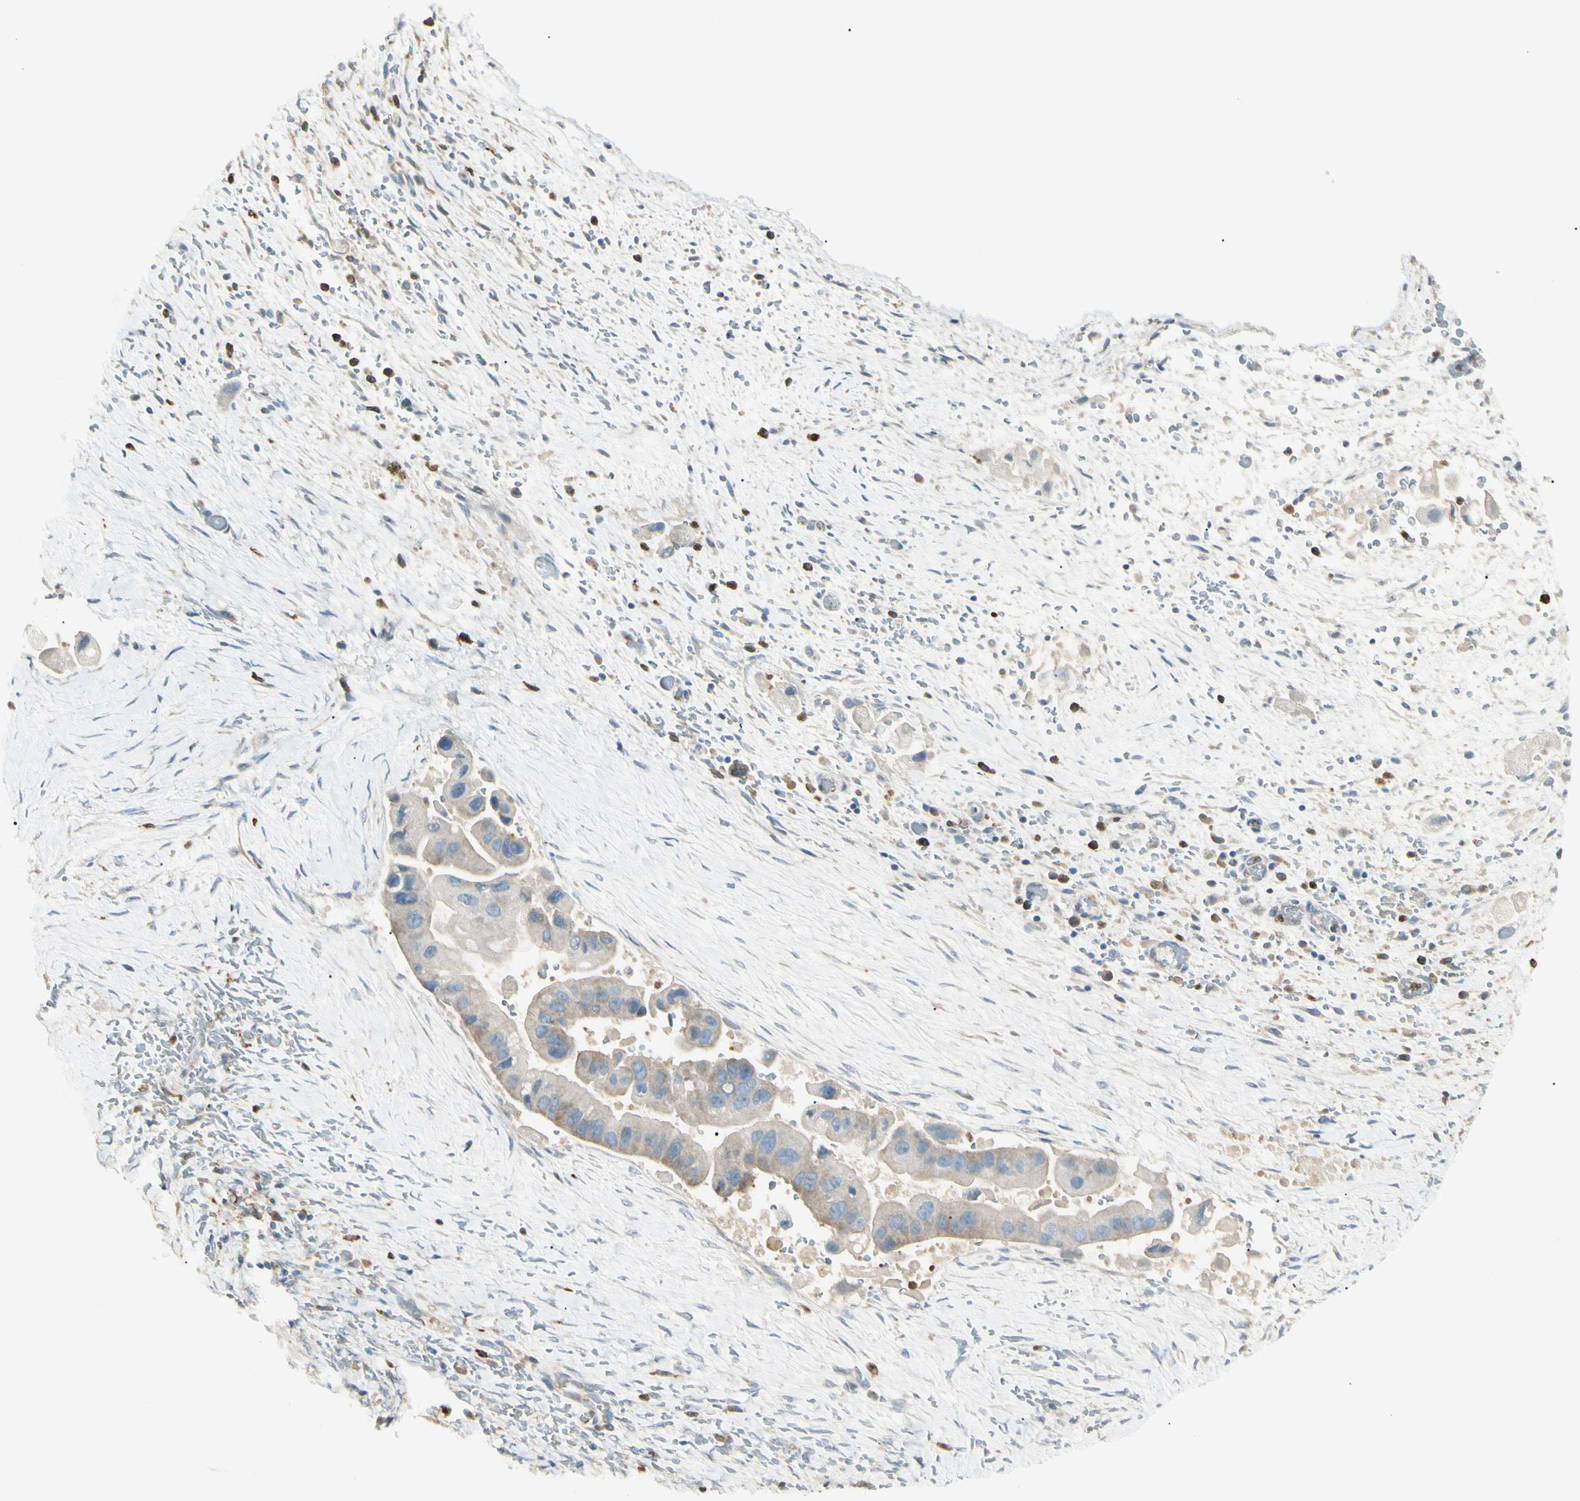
{"staining": {"intensity": "negative", "quantity": "none", "location": "none"}, "tissue": "liver cancer", "cell_type": "Tumor cells", "image_type": "cancer", "snomed": [{"axis": "morphology", "description": "Normal tissue, NOS"}, {"axis": "morphology", "description": "Cholangiocarcinoma"}, {"axis": "topography", "description": "Liver"}, {"axis": "topography", "description": "Peripheral nerve tissue"}], "caption": "Immunohistochemistry image of neoplastic tissue: human cholangiocarcinoma (liver) stained with DAB demonstrates no significant protein positivity in tumor cells.", "gene": "LPCAT2", "patient": {"sex": "male", "age": 50}}